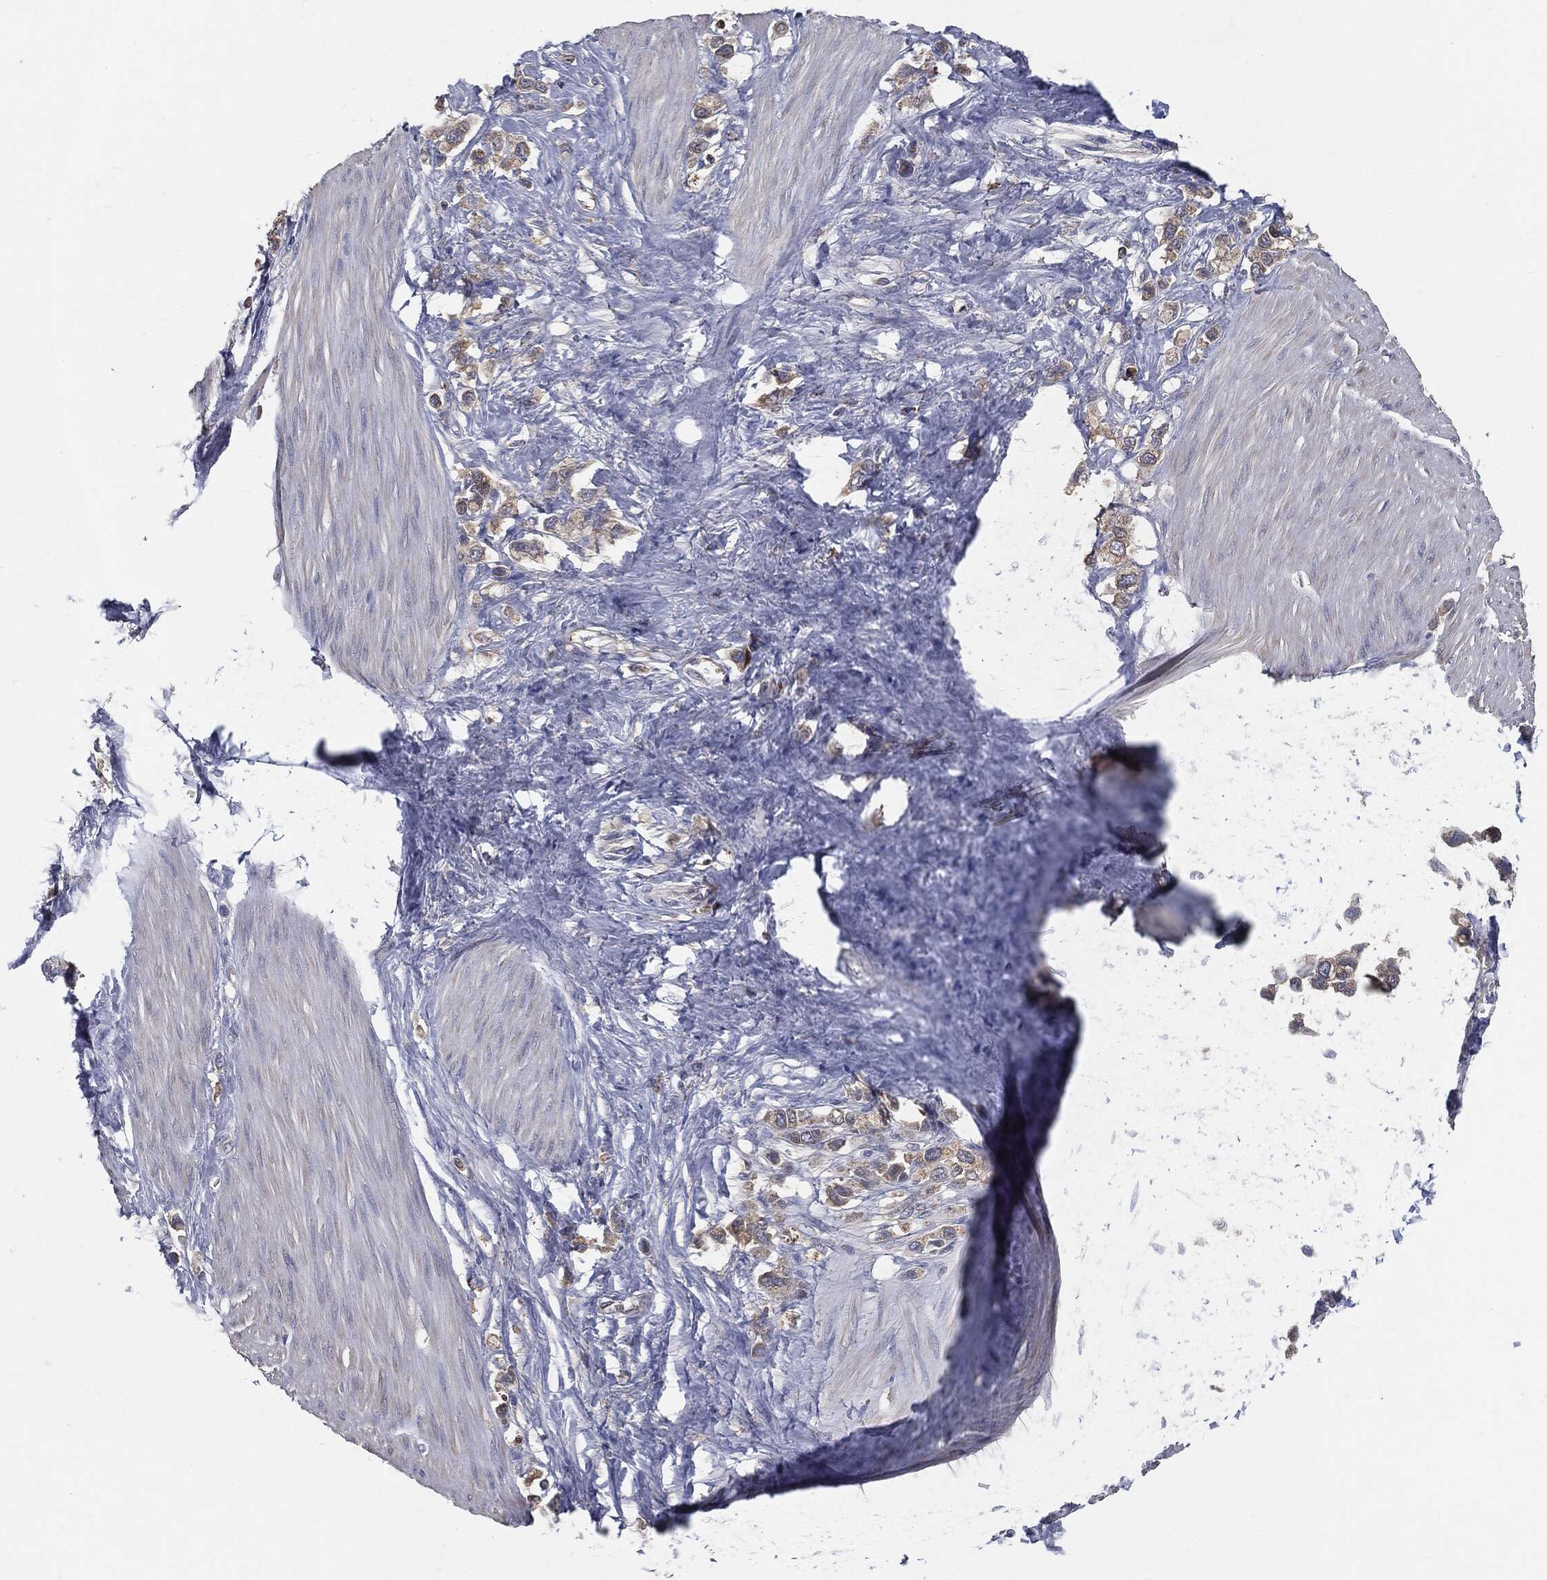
{"staining": {"intensity": "moderate", "quantity": "<25%", "location": "cytoplasmic/membranous"}, "tissue": "stomach cancer", "cell_type": "Tumor cells", "image_type": "cancer", "snomed": [{"axis": "morphology", "description": "Normal tissue, NOS"}, {"axis": "morphology", "description": "Adenocarcinoma, NOS"}, {"axis": "morphology", "description": "Adenocarcinoma, High grade"}, {"axis": "topography", "description": "Stomach, upper"}, {"axis": "topography", "description": "Stomach"}], "caption": "About <25% of tumor cells in stomach cancer (high-grade adenocarcinoma) display moderate cytoplasmic/membranous protein staining as visualized by brown immunohistochemical staining.", "gene": "PRDX4", "patient": {"sex": "female", "age": 65}}